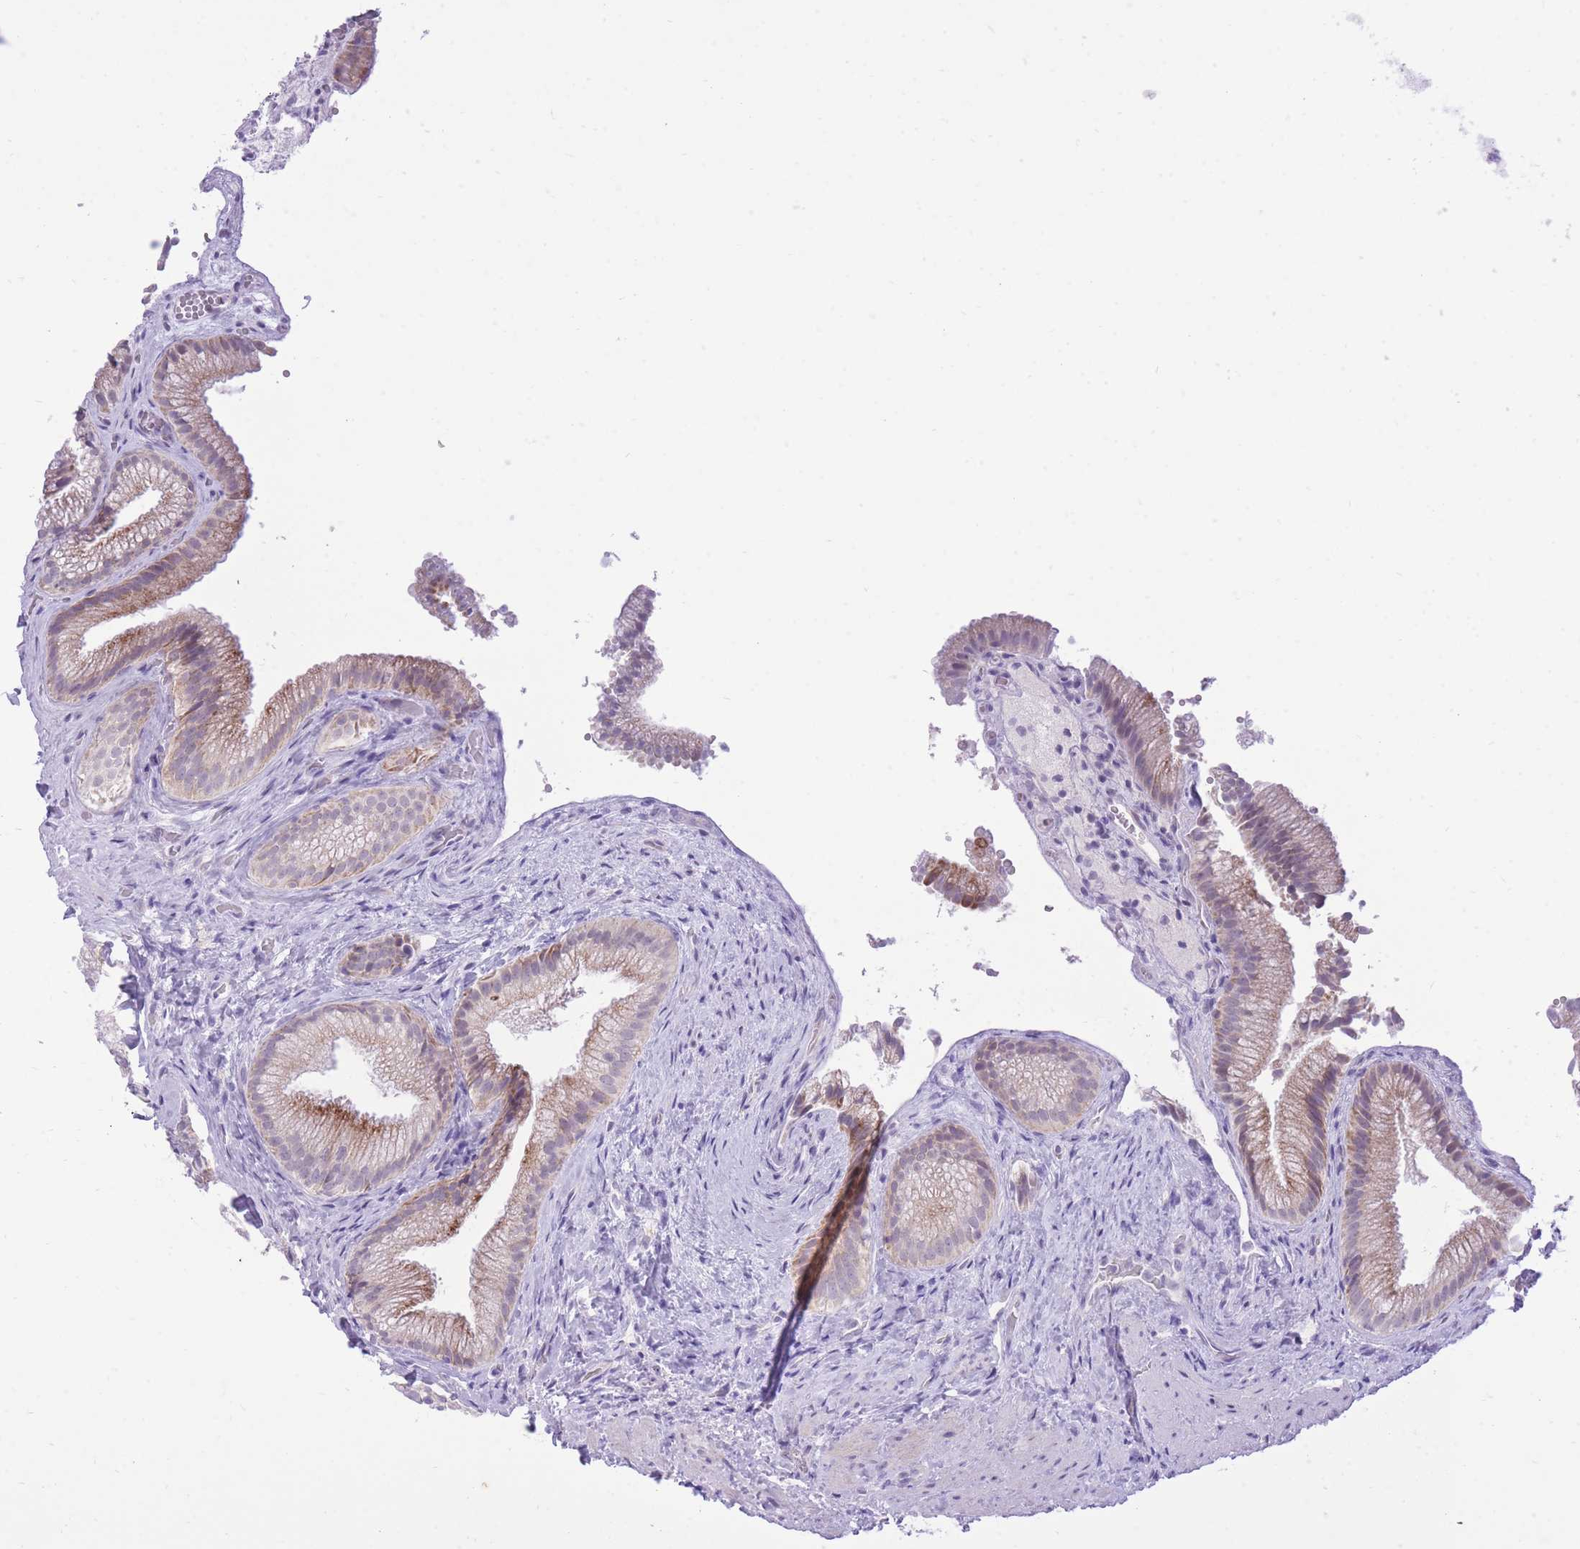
{"staining": {"intensity": "moderate", "quantity": "25%-75%", "location": "cytoplasmic/membranous"}, "tissue": "gallbladder", "cell_type": "Glandular cells", "image_type": "normal", "snomed": [{"axis": "morphology", "description": "Normal tissue, NOS"}, {"axis": "morphology", "description": "Inflammation, NOS"}, {"axis": "topography", "description": "Gallbladder"}], "caption": "The histopathology image displays staining of unremarkable gallbladder, revealing moderate cytoplasmic/membranous protein expression (brown color) within glandular cells. Immunohistochemistry stains the protein of interest in brown and the nuclei are stained blue.", "gene": "DENND2D", "patient": {"sex": "male", "age": 51}}